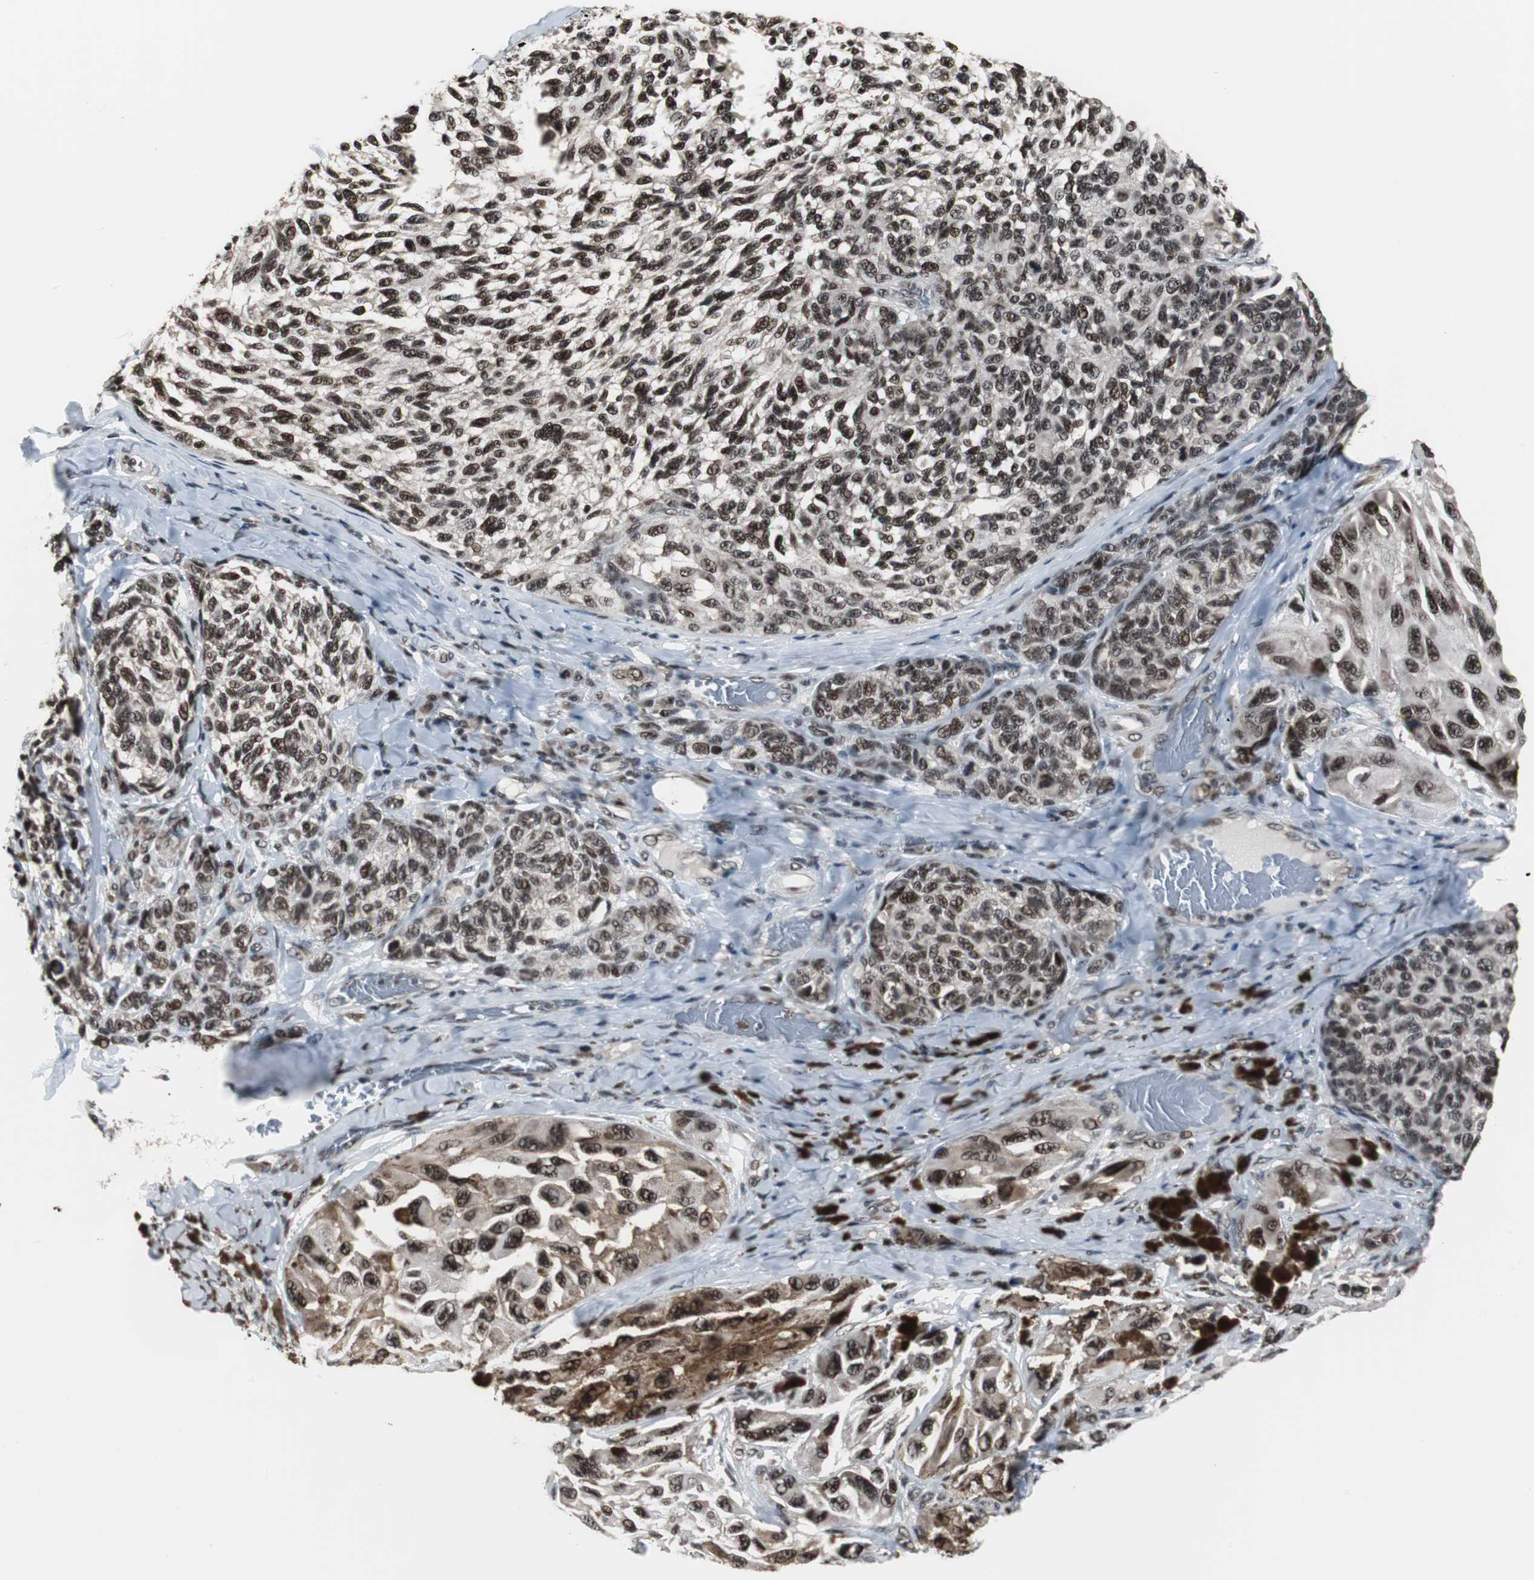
{"staining": {"intensity": "strong", "quantity": ">75%", "location": "nuclear"}, "tissue": "melanoma", "cell_type": "Tumor cells", "image_type": "cancer", "snomed": [{"axis": "morphology", "description": "Malignant melanoma, NOS"}, {"axis": "topography", "description": "Skin"}], "caption": "High-magnification brightfield microscopy of melanoma stained with DAB (3,3'-diaminobenzidine) (brown) and counterstained with hematoxylin (blue). tumor cells exhibit strong nuclear staining is present in about>75% of cells.", "gene": "CDK9", "patient": {"sex": "female", "age": 73}}